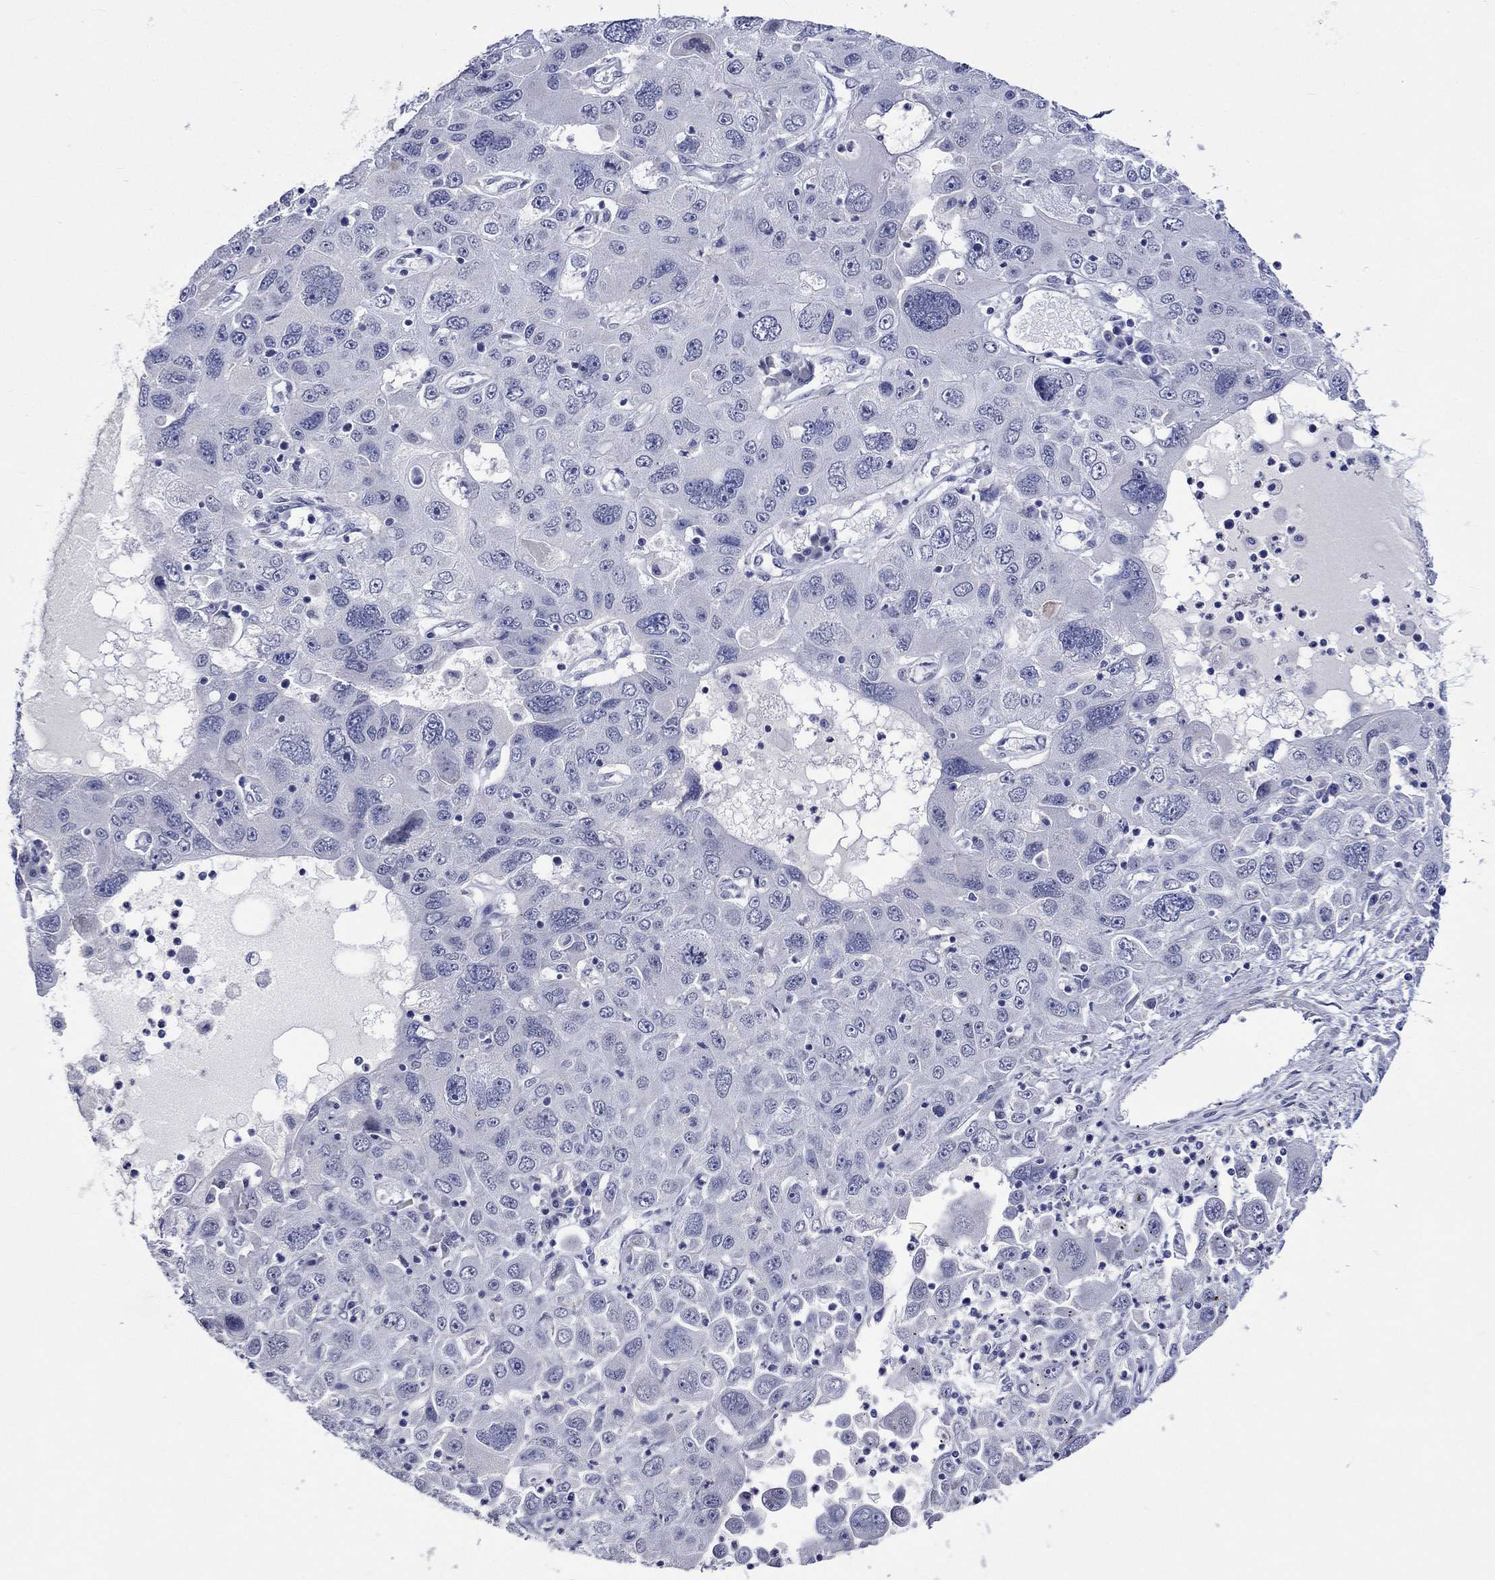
{"staining": {"intensity": "negative", "quantity": "none", "location": "none"}, "tissue": "stomach cancer", "cell_type": "Tumor cells", "image_type": "cancer", "snomed": [{"axis": "morphology", "description": "Adenocarcinoma, NOS"}, {"axis": "topography", "description": "Stomach"}], "caption": "Immunohistochemistry (IHC) of stomach adenocarcinoma demonstrates no positivity in tumor cells. Nuclei are stained in blue.", "gene": "CRYAB", "patient": {"sex": "male", "age": 56}}